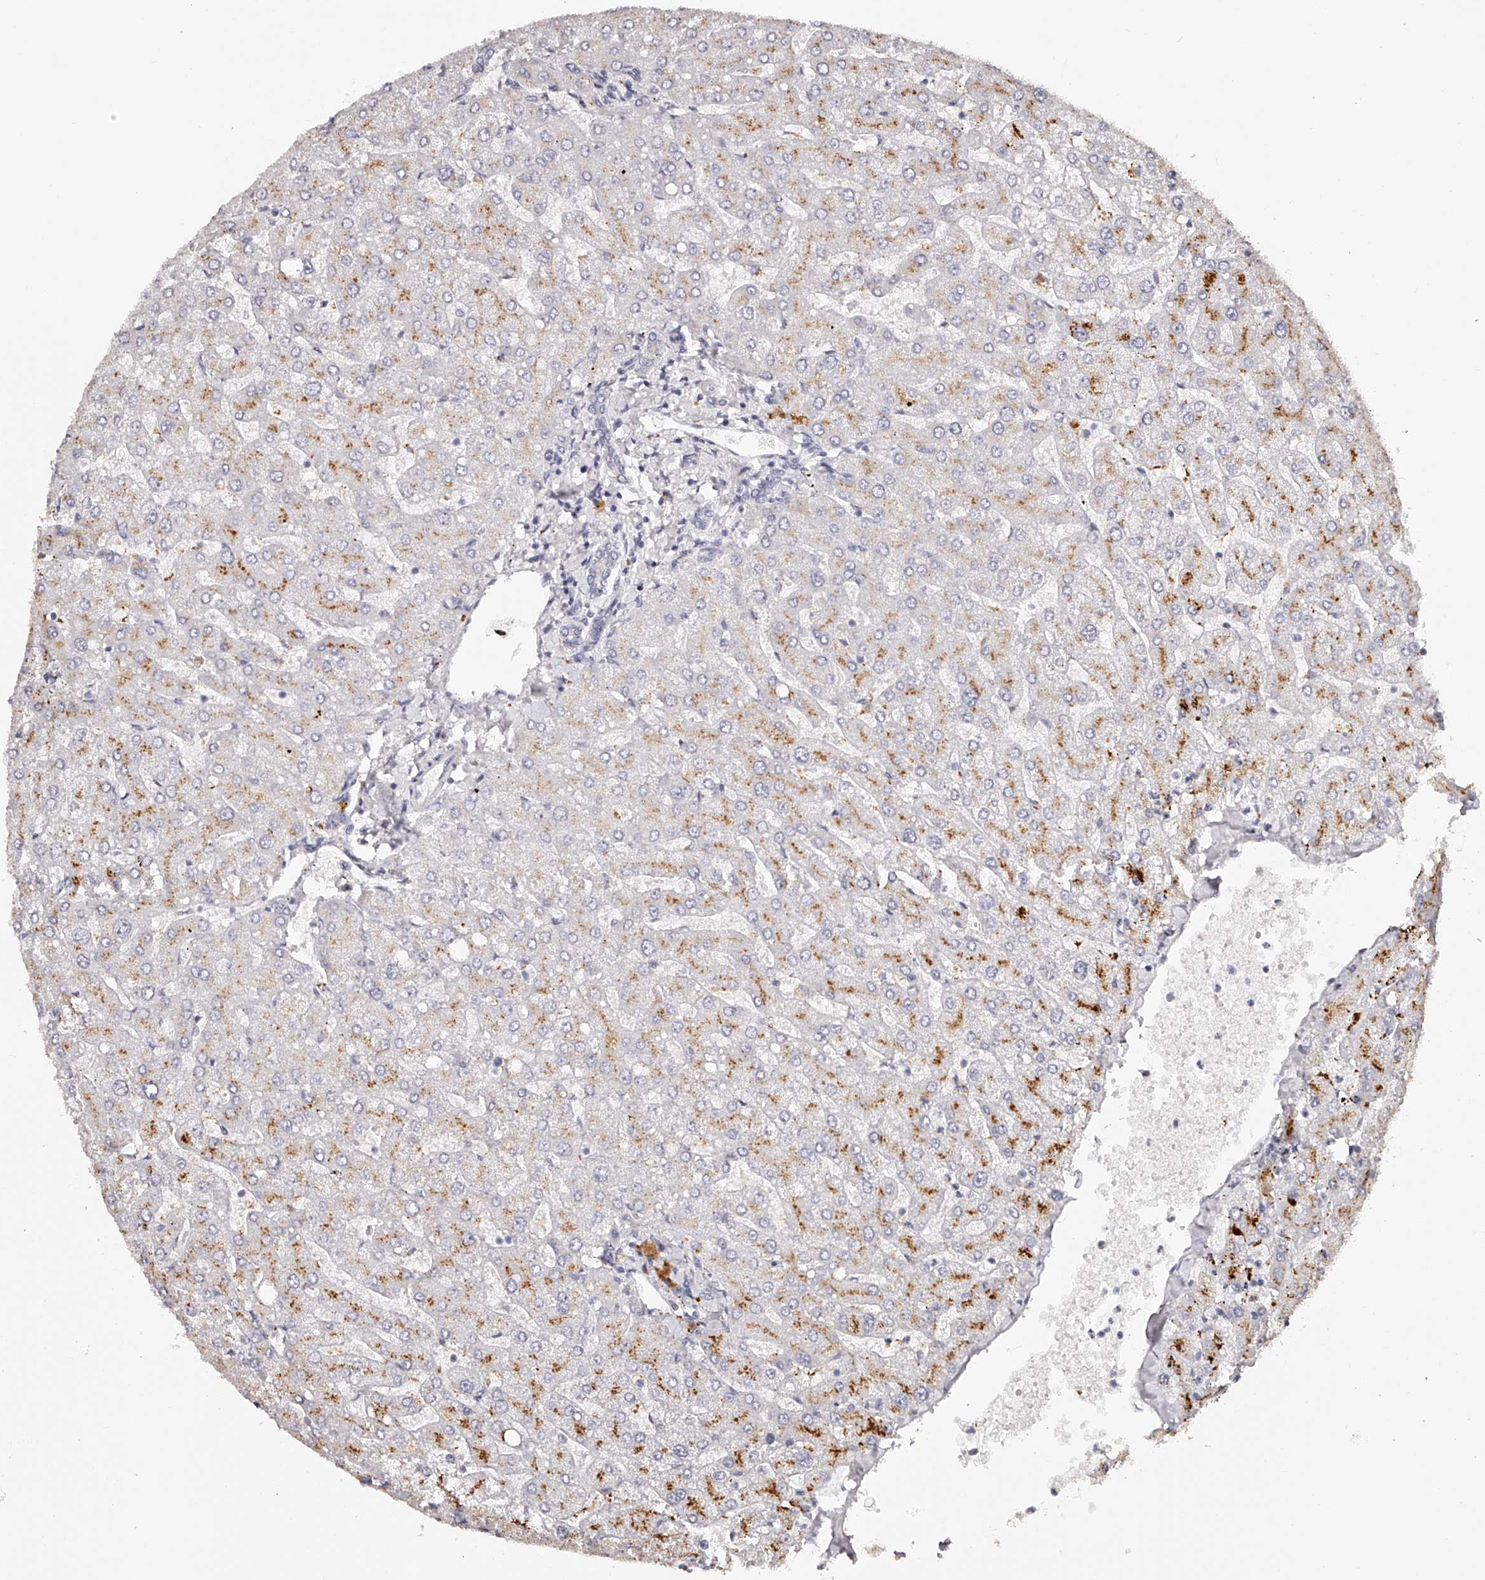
{"staining": {"intensity": "negative", "quantity": "none", "location": "none"}, "tissue": "liver", "cell_type": "Cholangiocytes", "image_type": "normal", "snomed": [{"axis": "morphology", "description": "Normal tissue, NOS"}, {"axis": "topography", "description": "Liver"}], "caption": "The micrograph demonstrates no significant expression in cholangiocytes of liver.", "gene": "SLC35D3", "patient": {"sex": "male", "age": 55}}